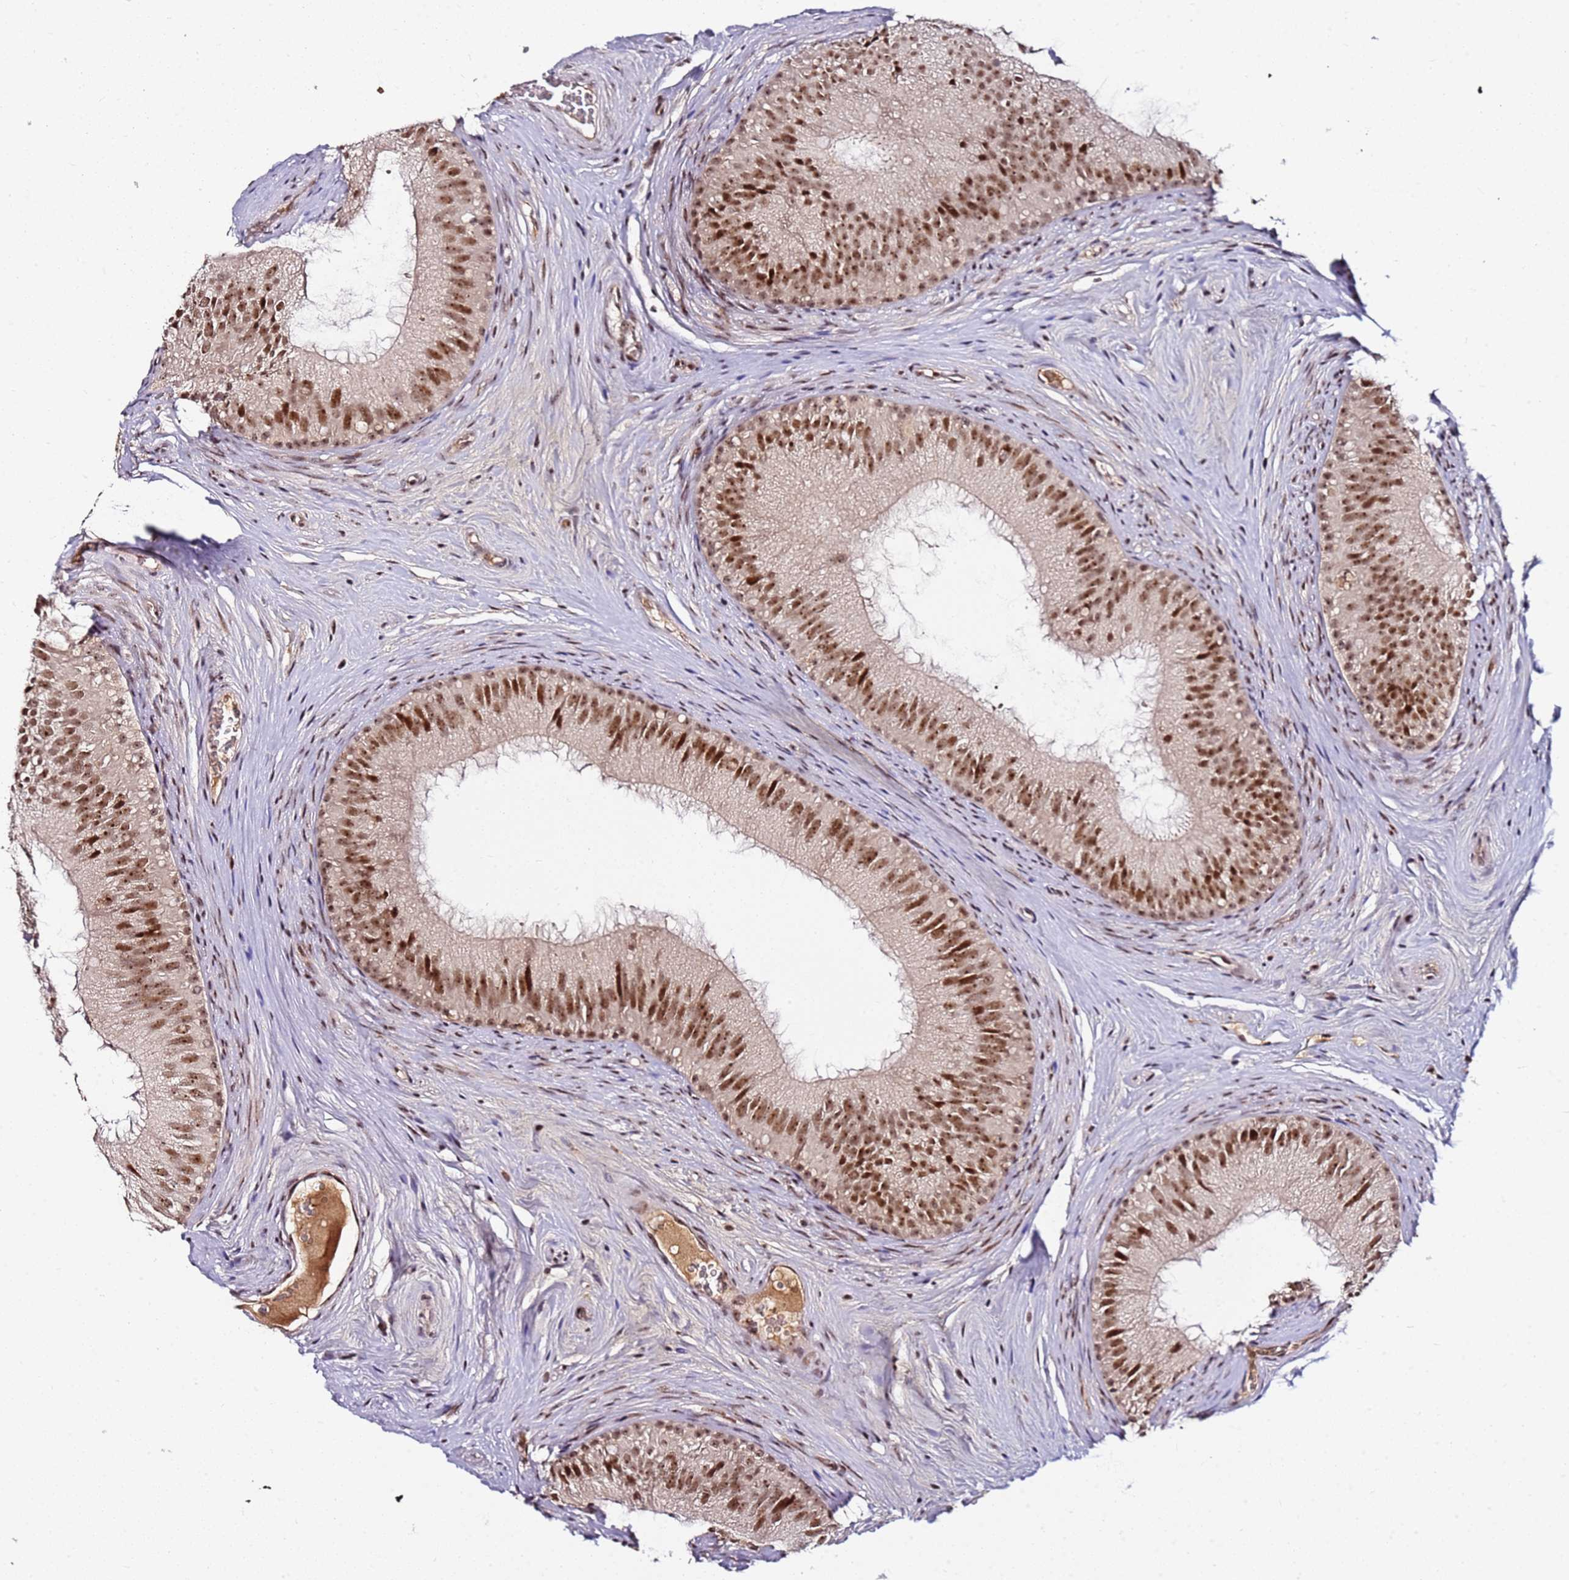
{"staining": {"intensity": "moderate", "quantity": ">75%", "location": "nuclear"}, "tissue": "epididymis", "cell_type": "Glandular cells", "image_type": "normal", "snomed": [{"axis": "morphology", "description": "Normal tissue, NOS"}, {"axis": "topography", "description": "Epididymis"}], "caption": "Epididymis stained with DAB immunohistochemistry demonstrates medium levels of moderate nuclear positivity in approximately >75% of glandular cells. (DAB (3,3'-diaminobenzidine) IHC with brightfield microscopy, high magnification).", "gene": "FCF1", "patient": {"sex": "male", "age": 34}}